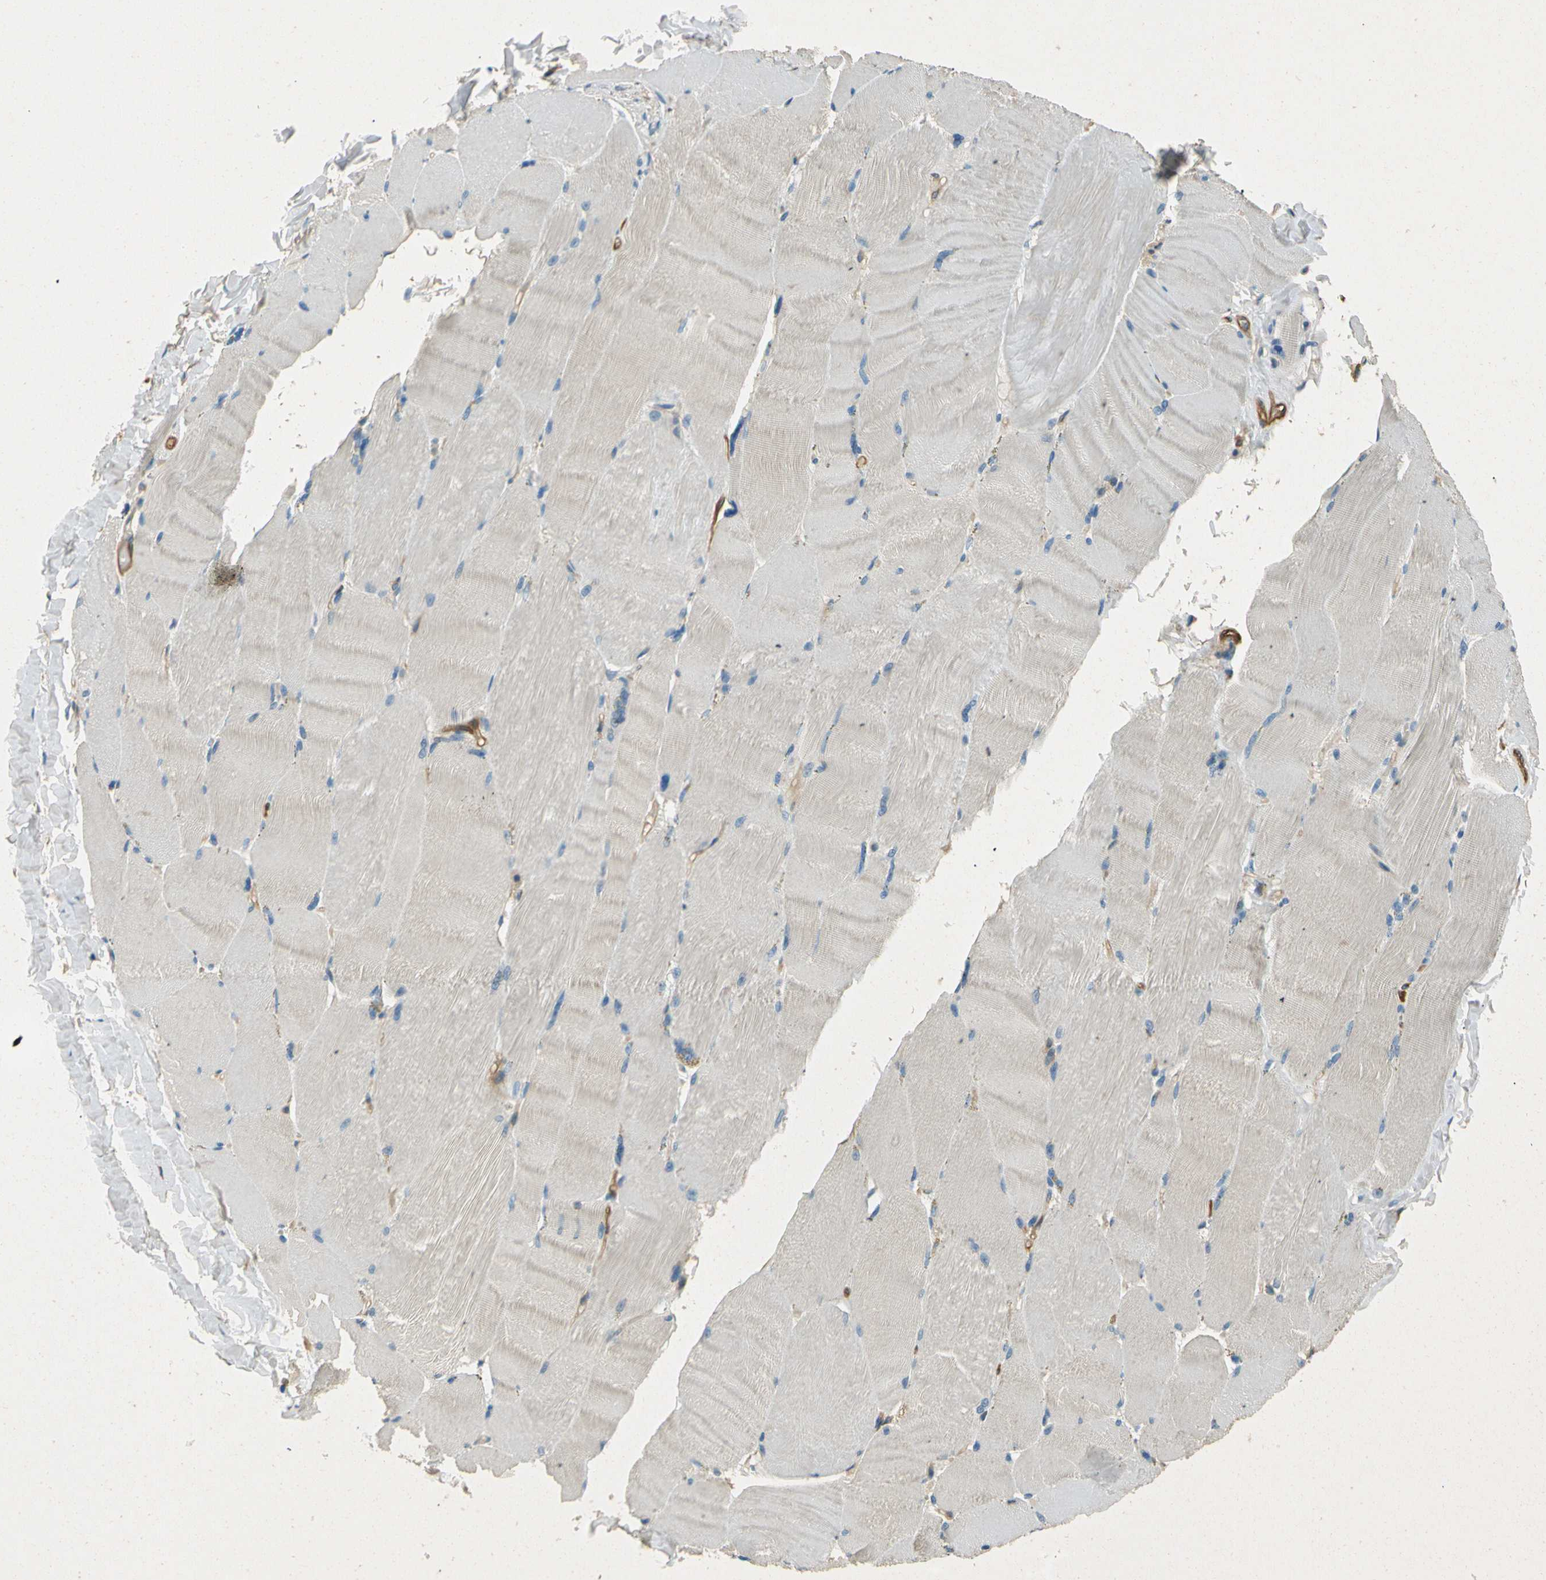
{"staining": {"intensity": "negative", "quantity": "none", "location": "none"}, "tissue": "skeletal muscle", "cell_type": "Myocytes", "image_type": "normal", "snomed": [{"axis": "morphology", "description": "Normal tissue, NOS"}, {"axis": "topography", "description": "Skin"}, {"axis": "topography", "description": "Skeletal muscle"}], "caption": "A micrograph of skeletal muscle stained for a protein exhibits no brown staining in myocytes.", "gene": "ENTPD1", "patient": {"sex": "male", "age": 83}}